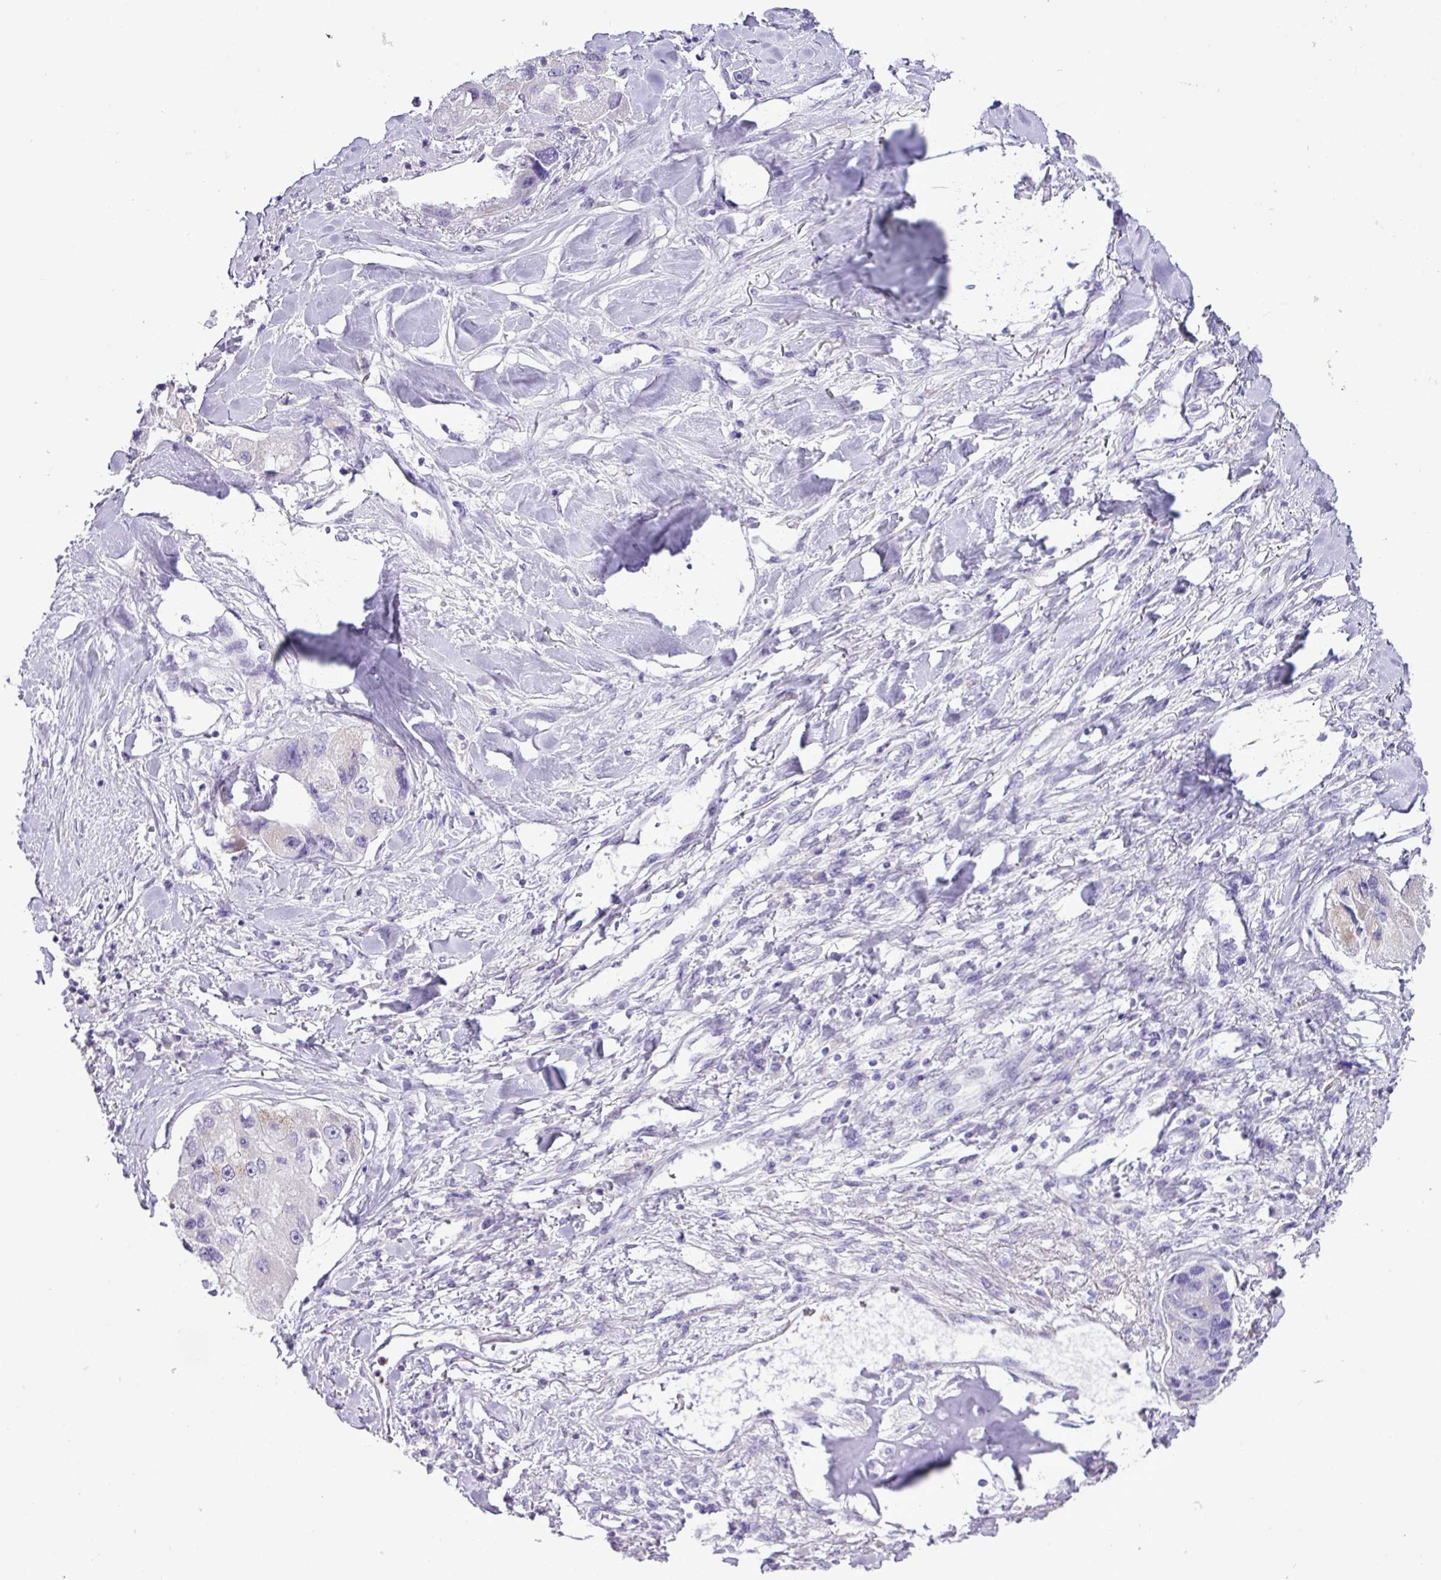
{"staining": {"intensity": "negative", "quantity": "none", "location": "none"}, "tissue": "lung cancer", "cell_type": "Tumor cells", "image_type": "cancer", "snomed": [{"axis": "morphology", "description": "Adenocarcinoma, NOS"}, {"axis": "topography", "description": "Lung"}], "caption": "Immunohistochemical staining of human lung cancer exhibits no significant staining in tumor cells.", "gene": "ZSCAN5A", "patient": {"sex": "female", "age": 54}}